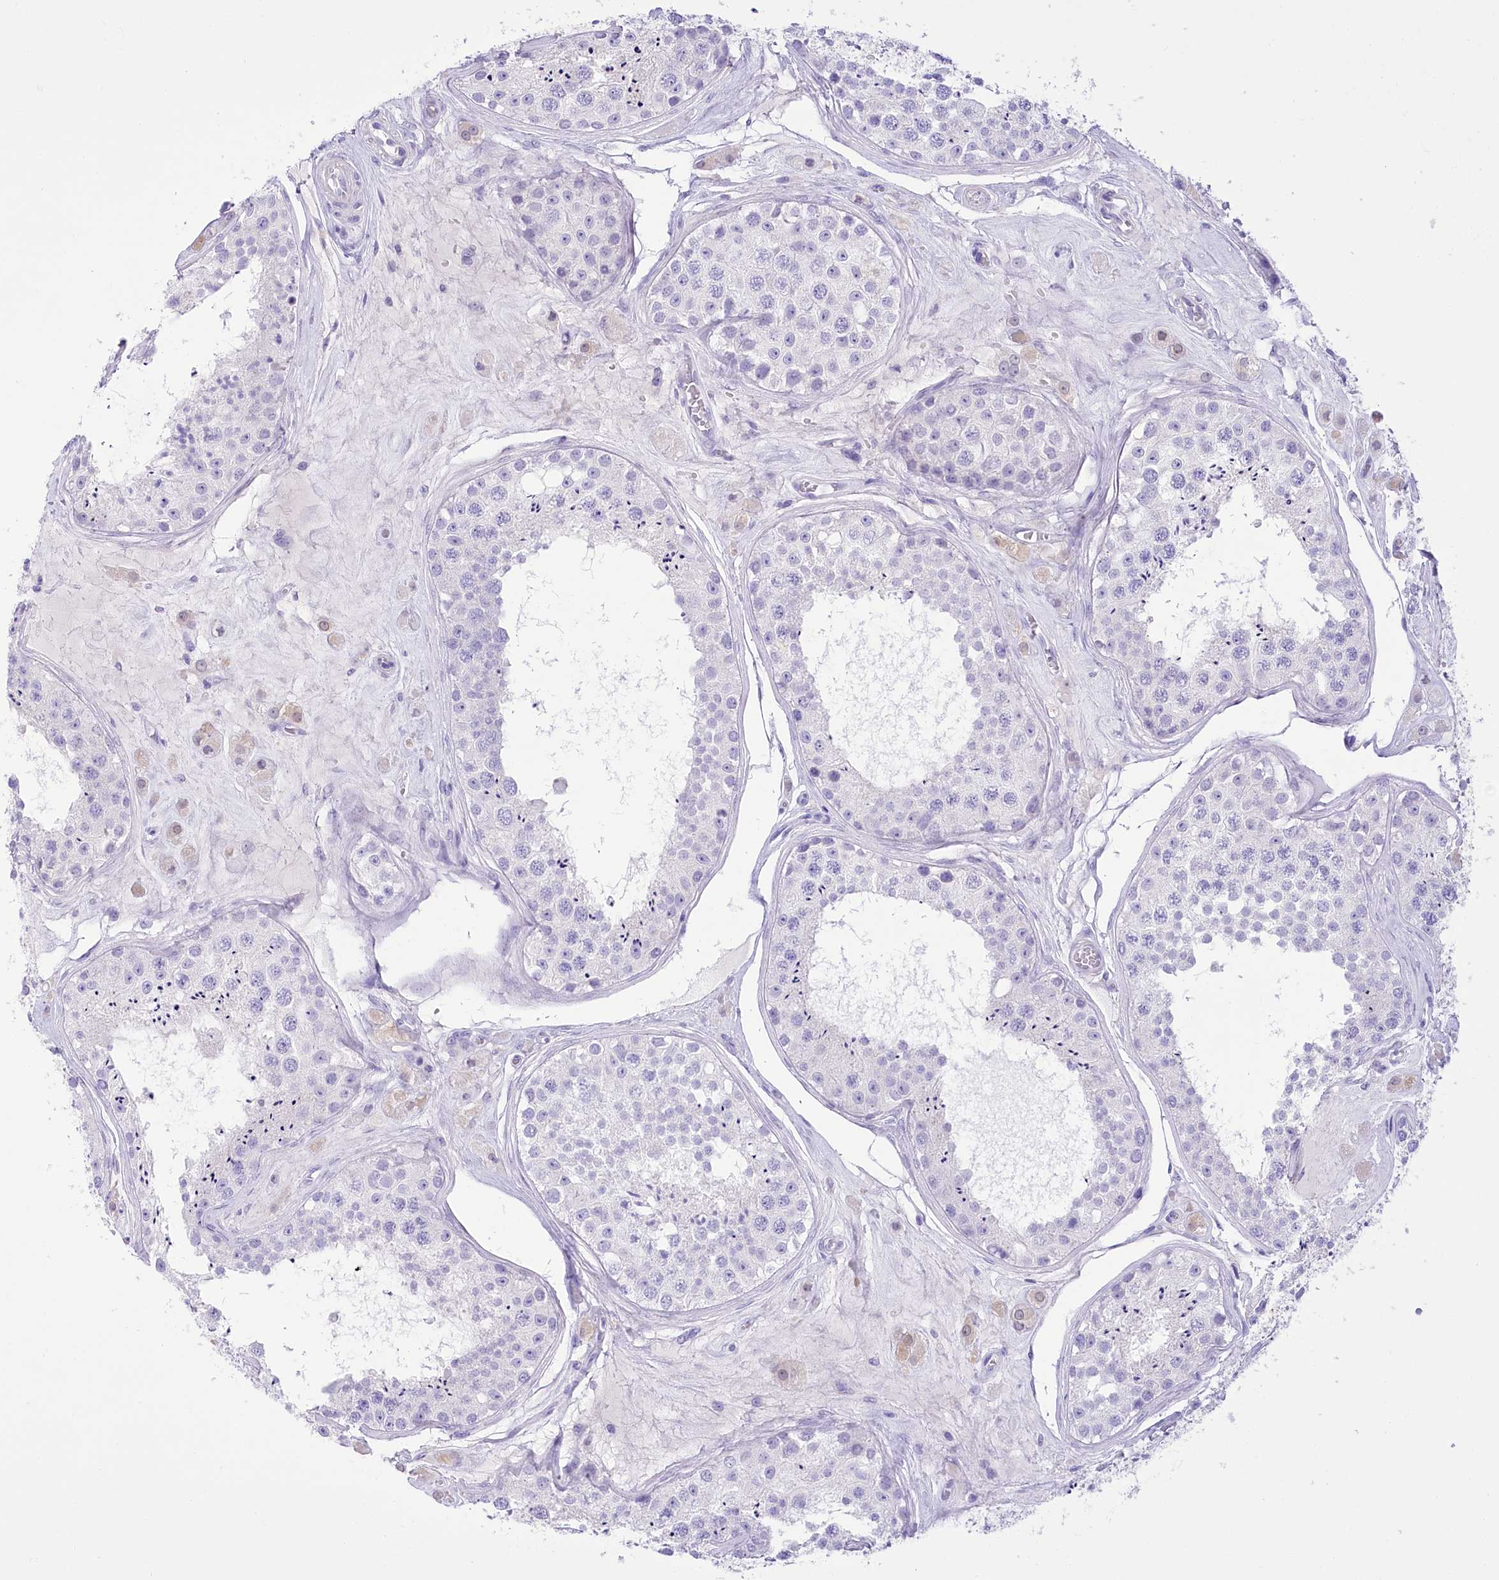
{"staining": {"intensity": "negative", "quantity": "none", "location": "none"}, "tissue": "testis", "cell_type": "Cells in seminiferous ducts", "image_type": "normal", "snomed": [{"axis": "morphology", "description": "Normal tissue, NOS"}, {"axis": "topography", "description": "Testis"}], "caption": "Immunohistochemistry (IHC) histopathology image of normal human testis stained for a protein (brown), which reveals no expression in cells in seminiferous ducts. (Stains: DAB immunohistochemistry (IHC) with hematoxylin counter stain, Microscopy: brightfield microscopy at high magnification).", "gene": "PBLD", "patient": {"sex": "male", "age": 25}}